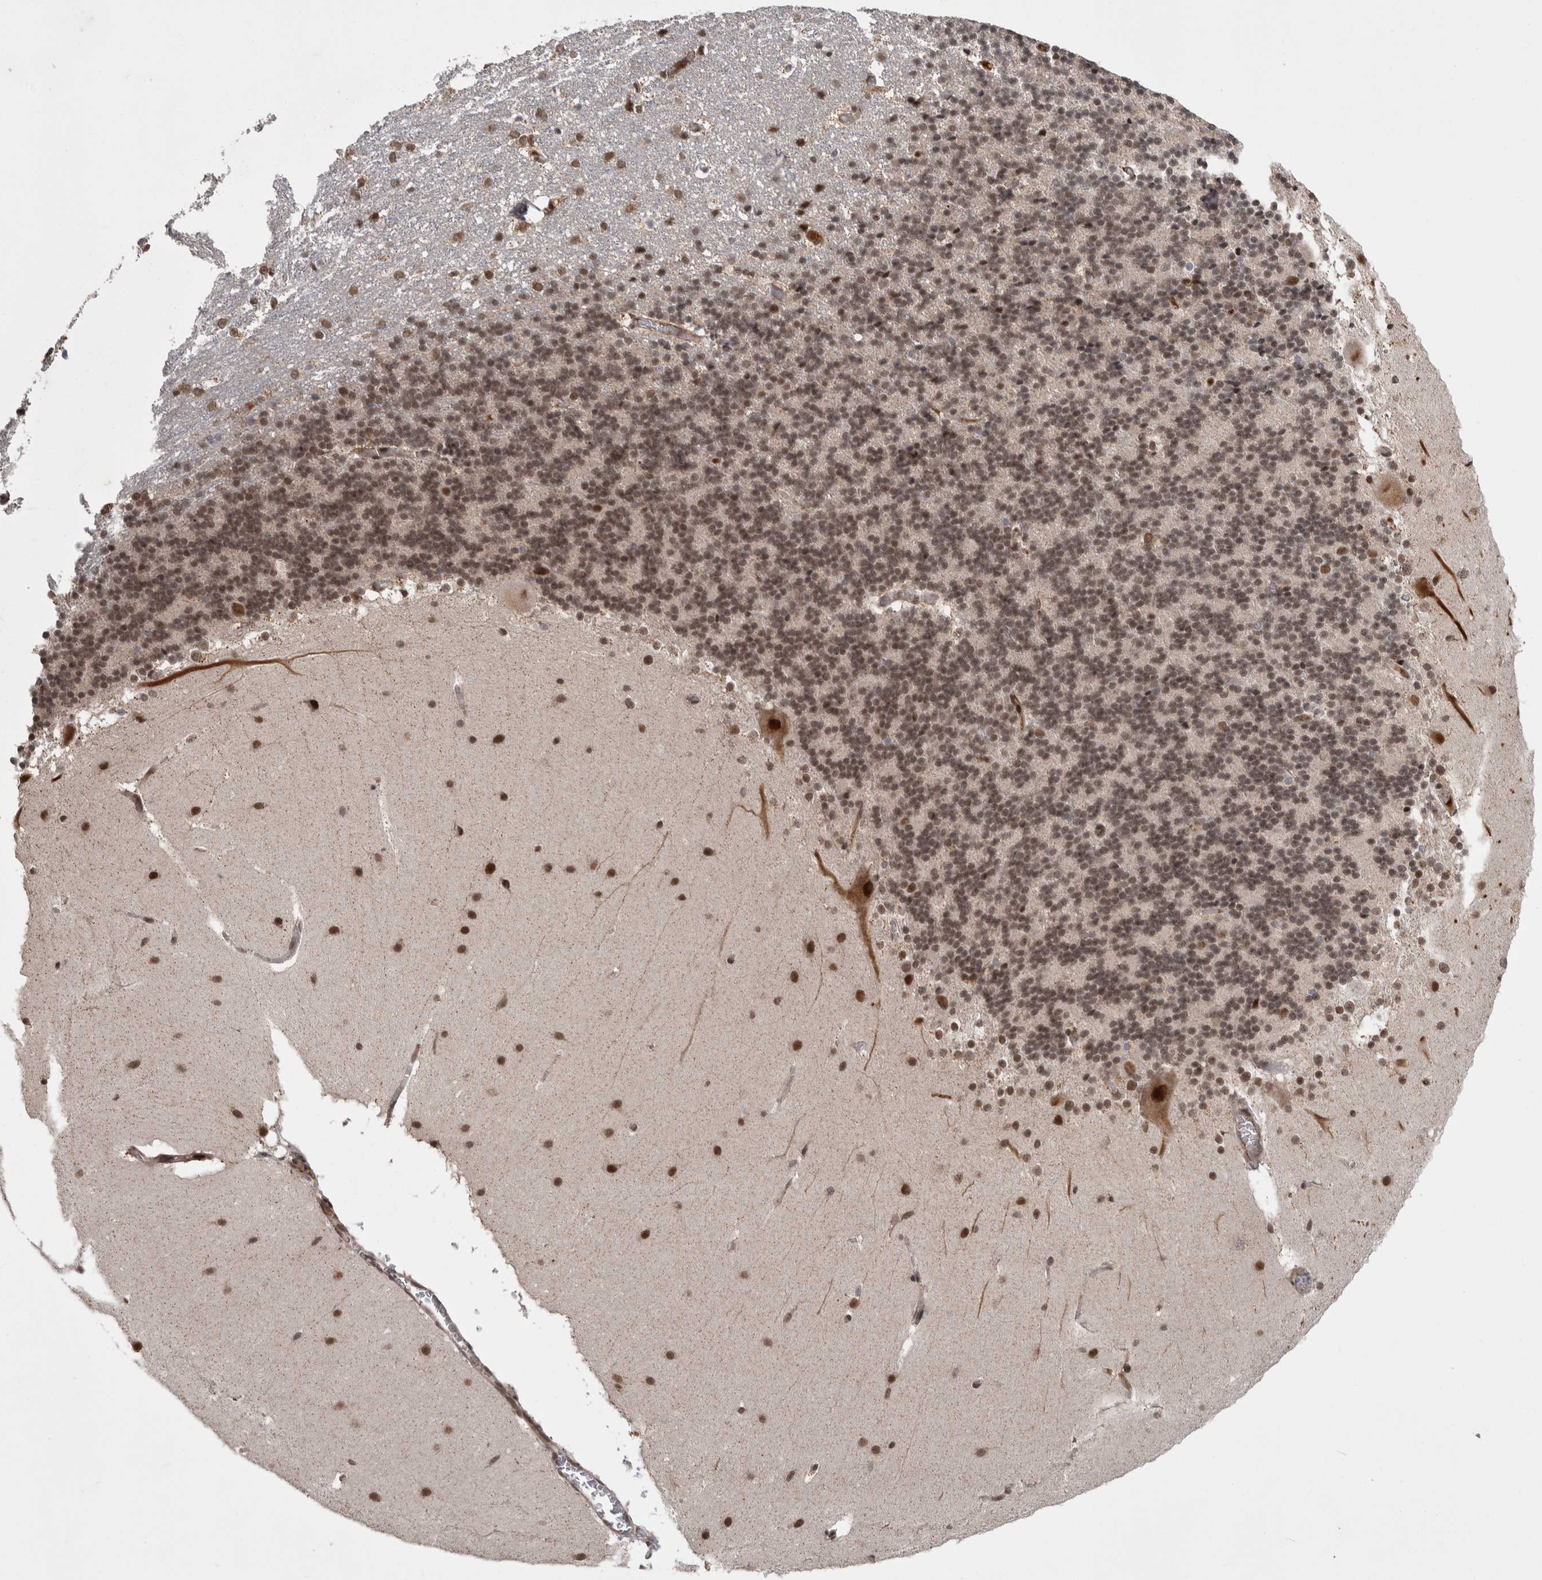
{"staining": {"intensity": "moderate", "quantity": "25%-75%", "location": "nuclear"}, "tissue": "cerebellum", "cell_type": "Cells in granular layer", "image_type": "normal", "snomed": [{"axis": "morphology", "description": "Normal tissue, NOS"}, {"axis": "topography", "description": "Cerebellum"}], "caption": "Cerebellum stained with DAB immunohistochemistry shows medium levels of moderate nuclear staining in approximately 25%-75% of cells in granular layer.", "gene": "ZNF592", "patient": {"sex": "female", "age": 19}}